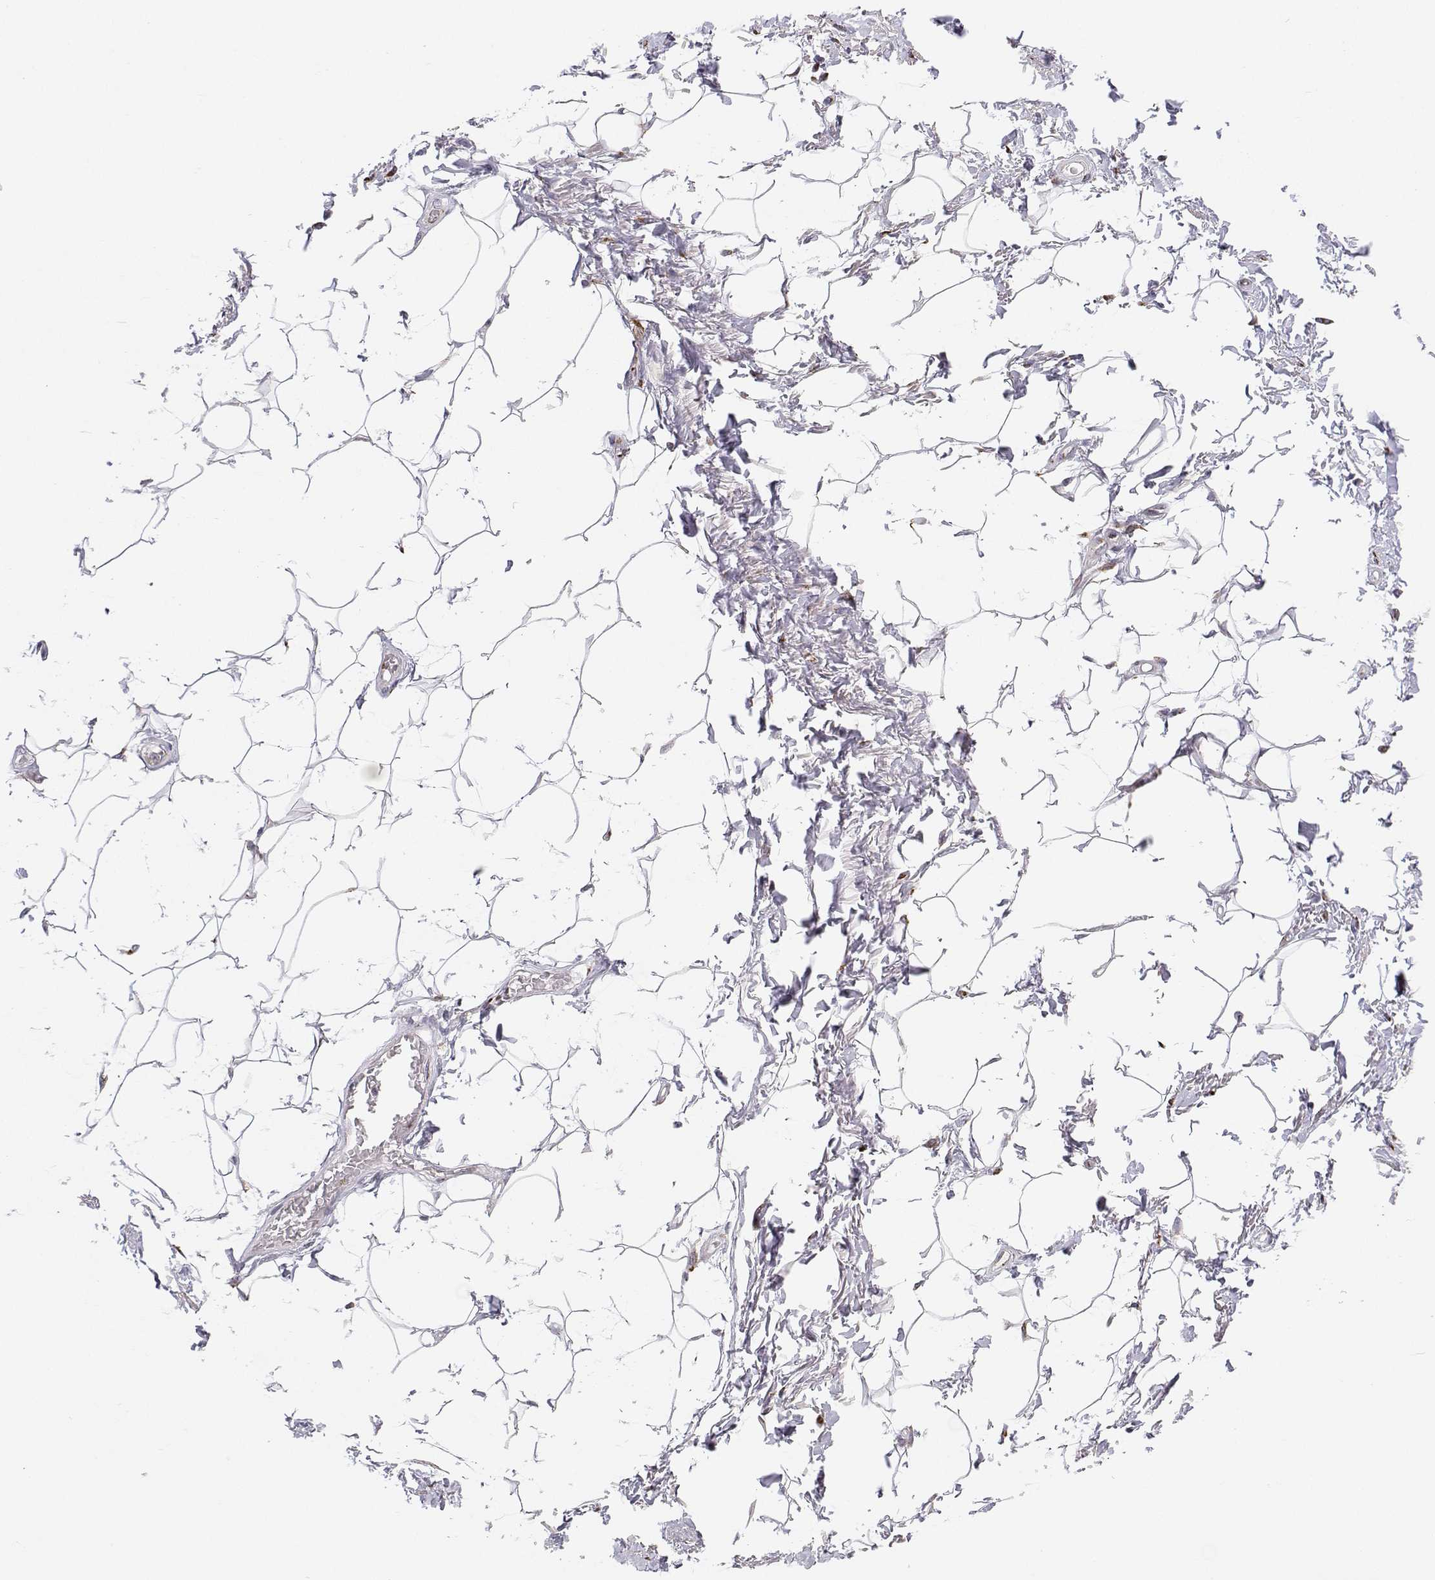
{"staining": {"intensity": "negative", "quantity": "none", "location": "none"}, "tissue": "adipose tissue", "cell_type": "Adipocytes", "image_type": "normal", "snomed": [{"axis": "morphology", "description": "Normal tissue, NOS"}, {"axis": "topography", "description": "Peripheral nerve tissue"}], "caption": "A histopathology image of adipose tissue stained for a protein demonstrates no brown staining in adipocytes. Brightfield microscopy of IHC stained with DAB (brown) and hematoxylin (blue), captured at high magnification.", "gene": "STARD13", "patient": {"sex": "male", "age": 51}}